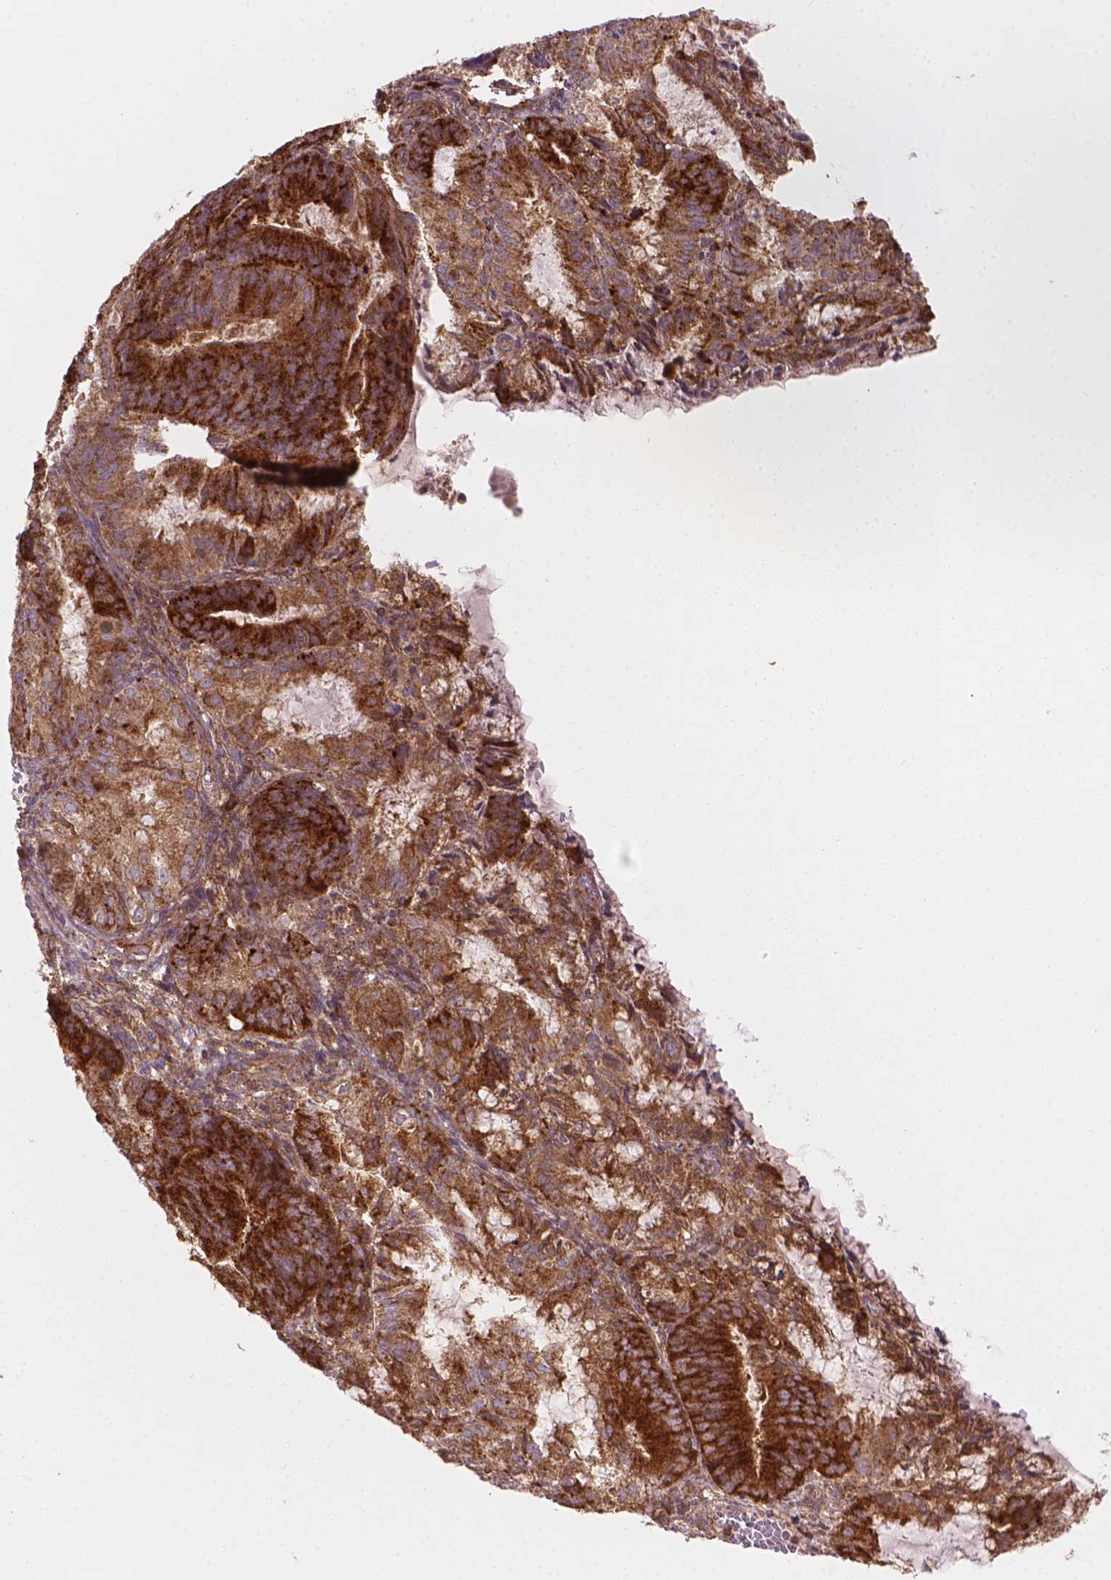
{"staining": {"intensity": "moderate", "quantity": ">75%", "location": "cytoplasmic/membranous"}, "tissue": "endometrial cancer", "cell_type": "Tumor cells", "image_type": "cancer", "snomed": [{"axis": "morphology", "description": "Adenocarcinoma, NOS"}, {"axis": "topography", "description": "Endometrium"}], "caption": "IHC (DAB) staining of adenocarcinoma (endometrial) demonstrates moderate cytoplasmic/membranous protein positivity in approximately >75% of tumor cells. (brown staining indicates protein expression, while blue staining denotes nuclei).", "gene": "VARS2", "patient": {"sex": "female", "age": 86}}